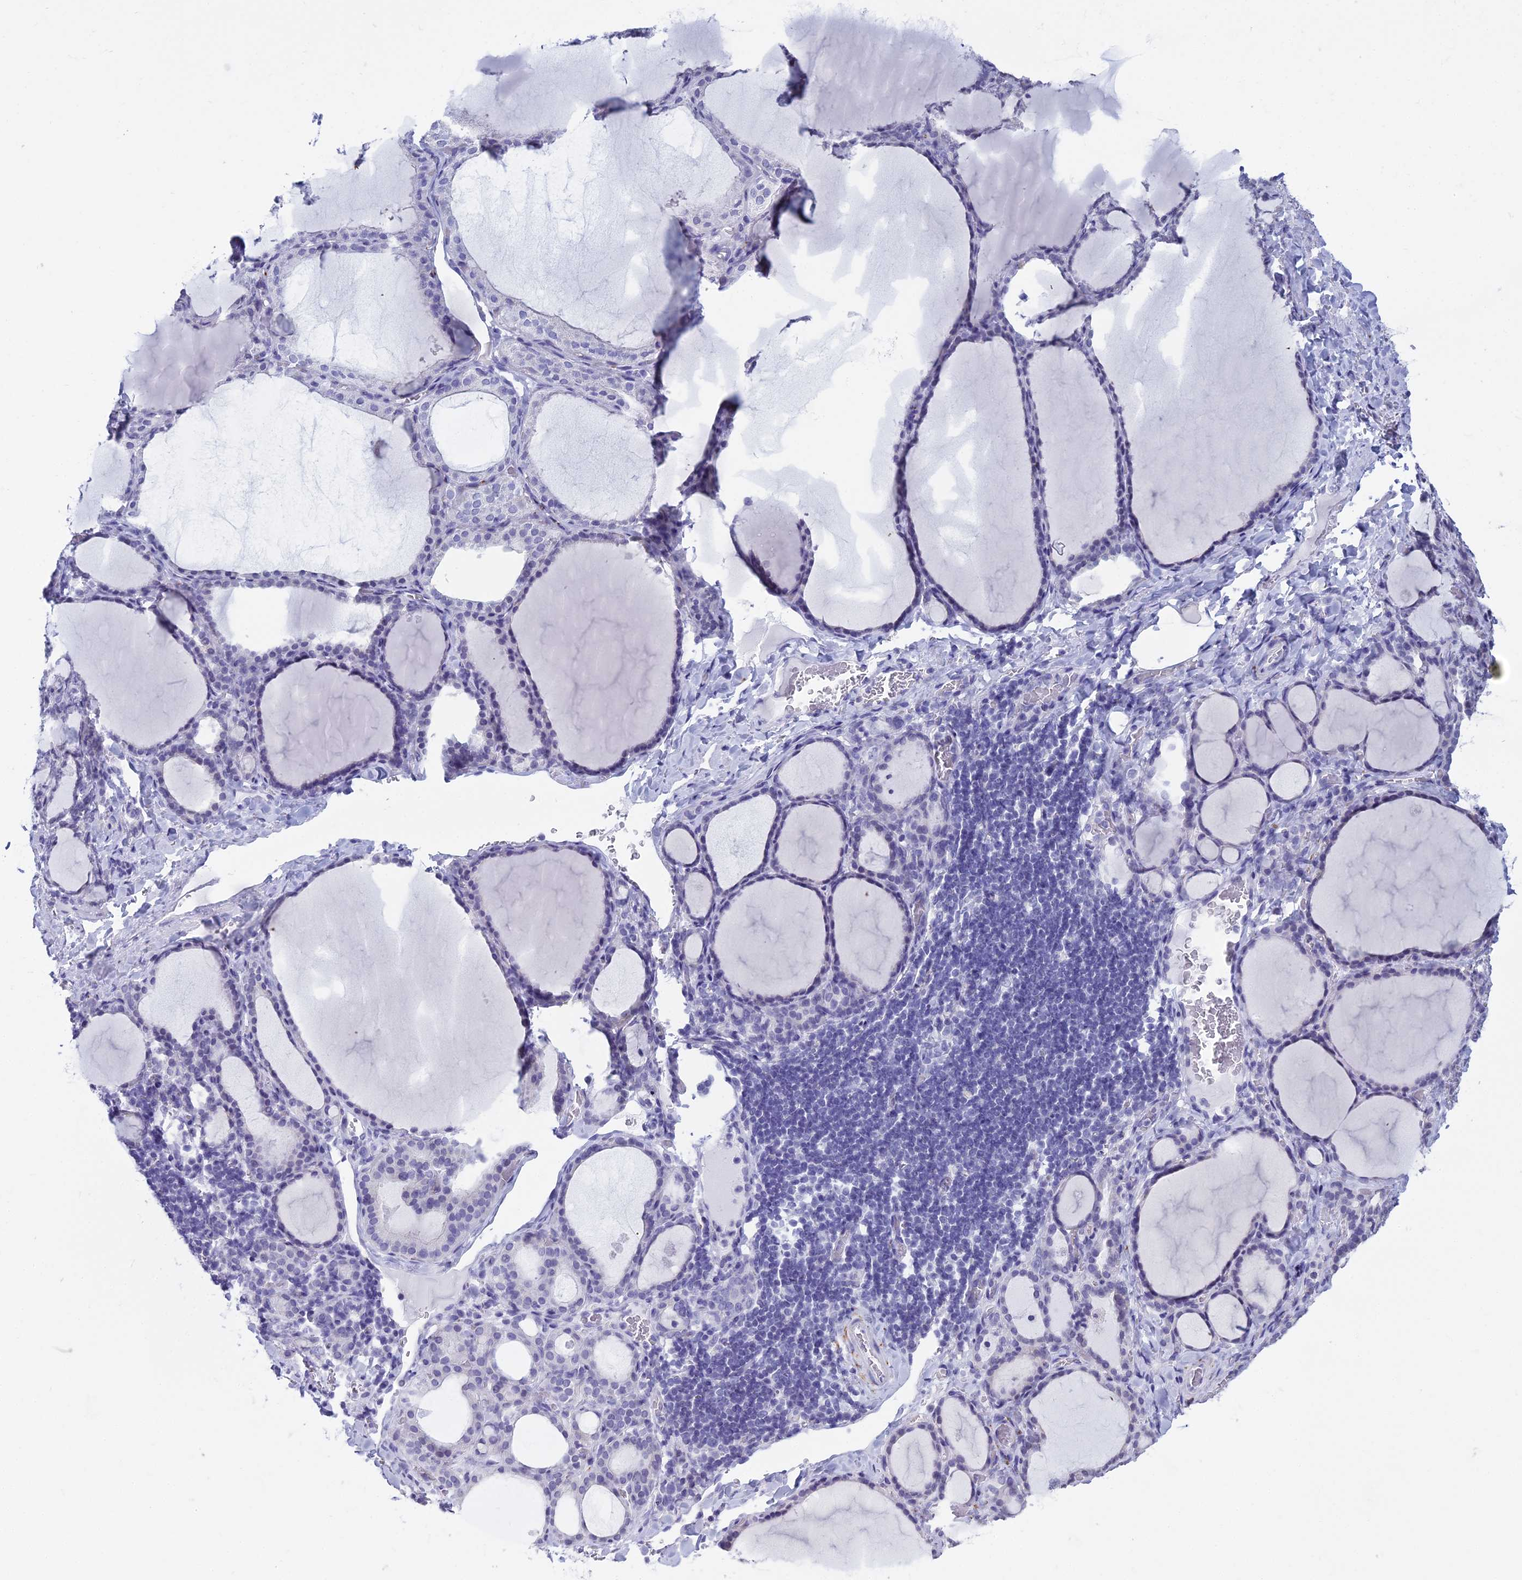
{"staining": {"intensity": "negative", "quantity": "none", "location": "none"}, "tissue": "thyroid gland", "cell_type": "Glandular cells", "image_type": "normal", "snomed": [{"axis": "morphology", "description": "Normal tissue, NOS"}, {"axis": "topography", "description": "Thyroid gland"}], "caption": "An image of thyroid gland stained for a protein shows no brown staining in glandular cells.", "gene": "MAP6", "patient": {"sex": "female", "age": 39}}